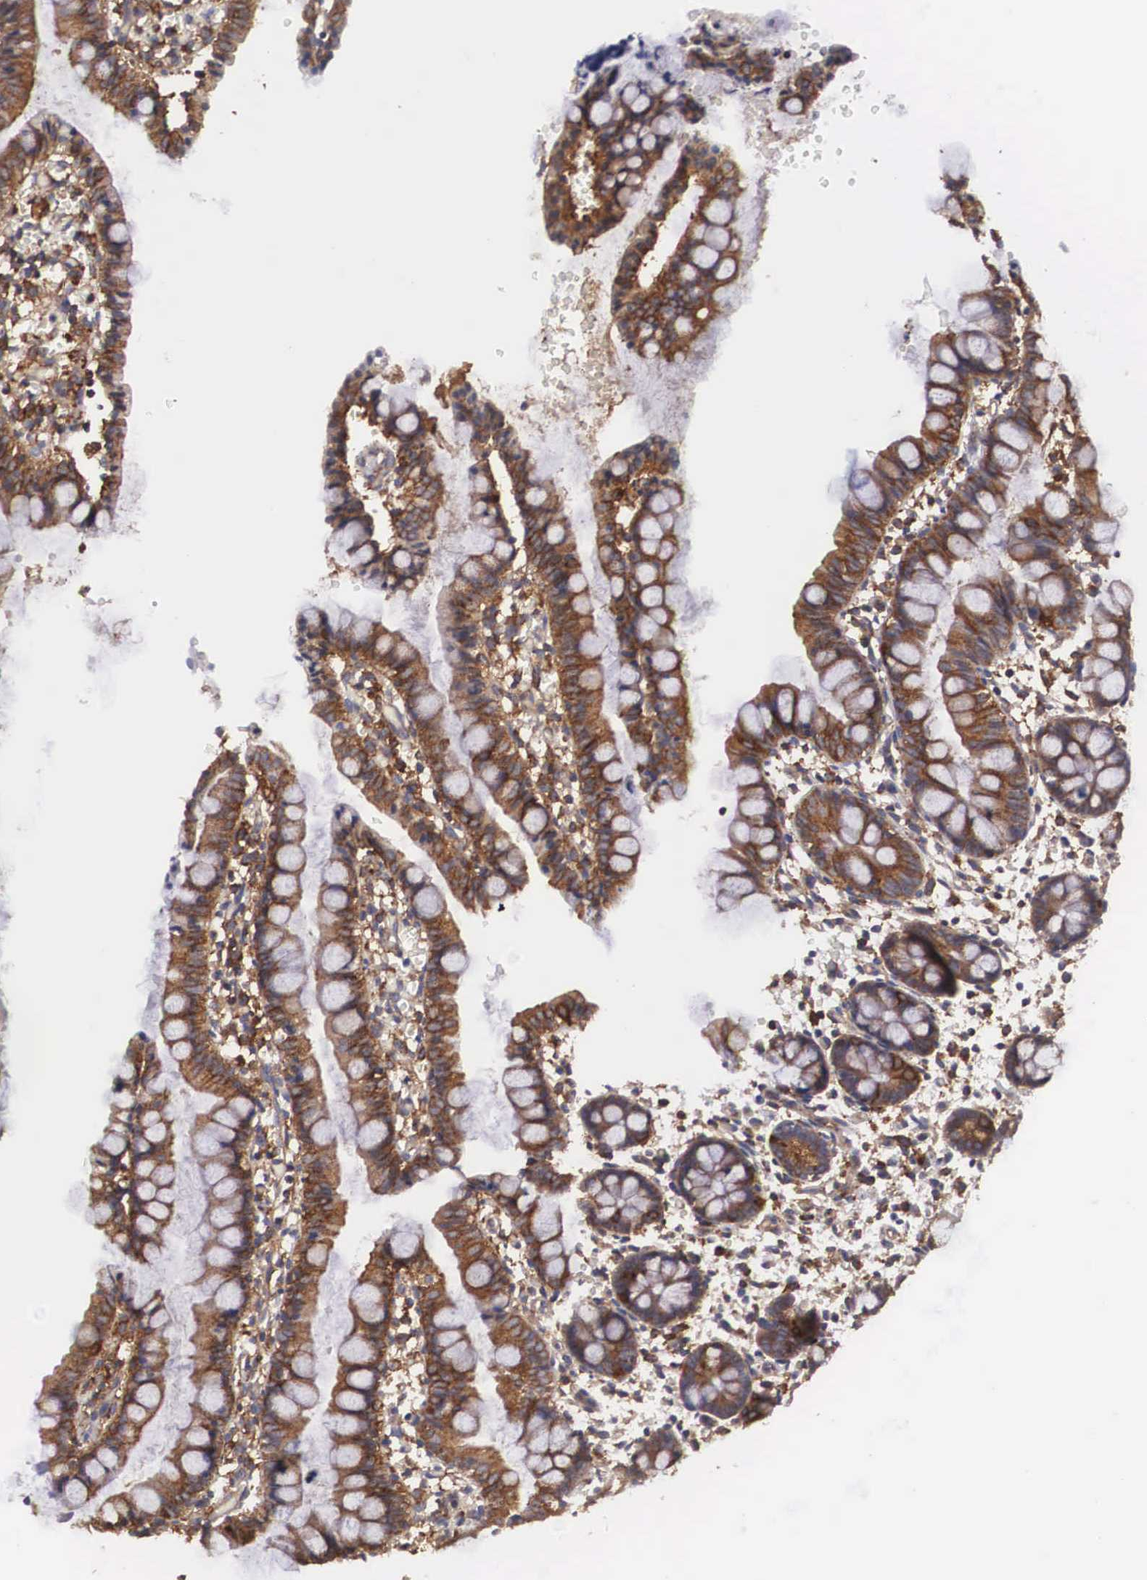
{"staining": {"intensity": "moderate", "quantity": ">75%", "location": "cytoplasmic/membranous"}, "tissue": "small intestine", "cell_type": "Glandular cells", "image_type": "normal", "snomed": [{"axis": "morphology", "description": "Normal tissue, NOS"}, {"axis": "topography", "description": "Small intestine"}], "caption": "About >75% of glandular cells in benign small intestine reveal moderate cytoplasmic/membranous protein expression as visualized by brown immunohistochemical staining.", "gene": "GRIPAP1", "patient": {"sex": "male", "age": 1}}